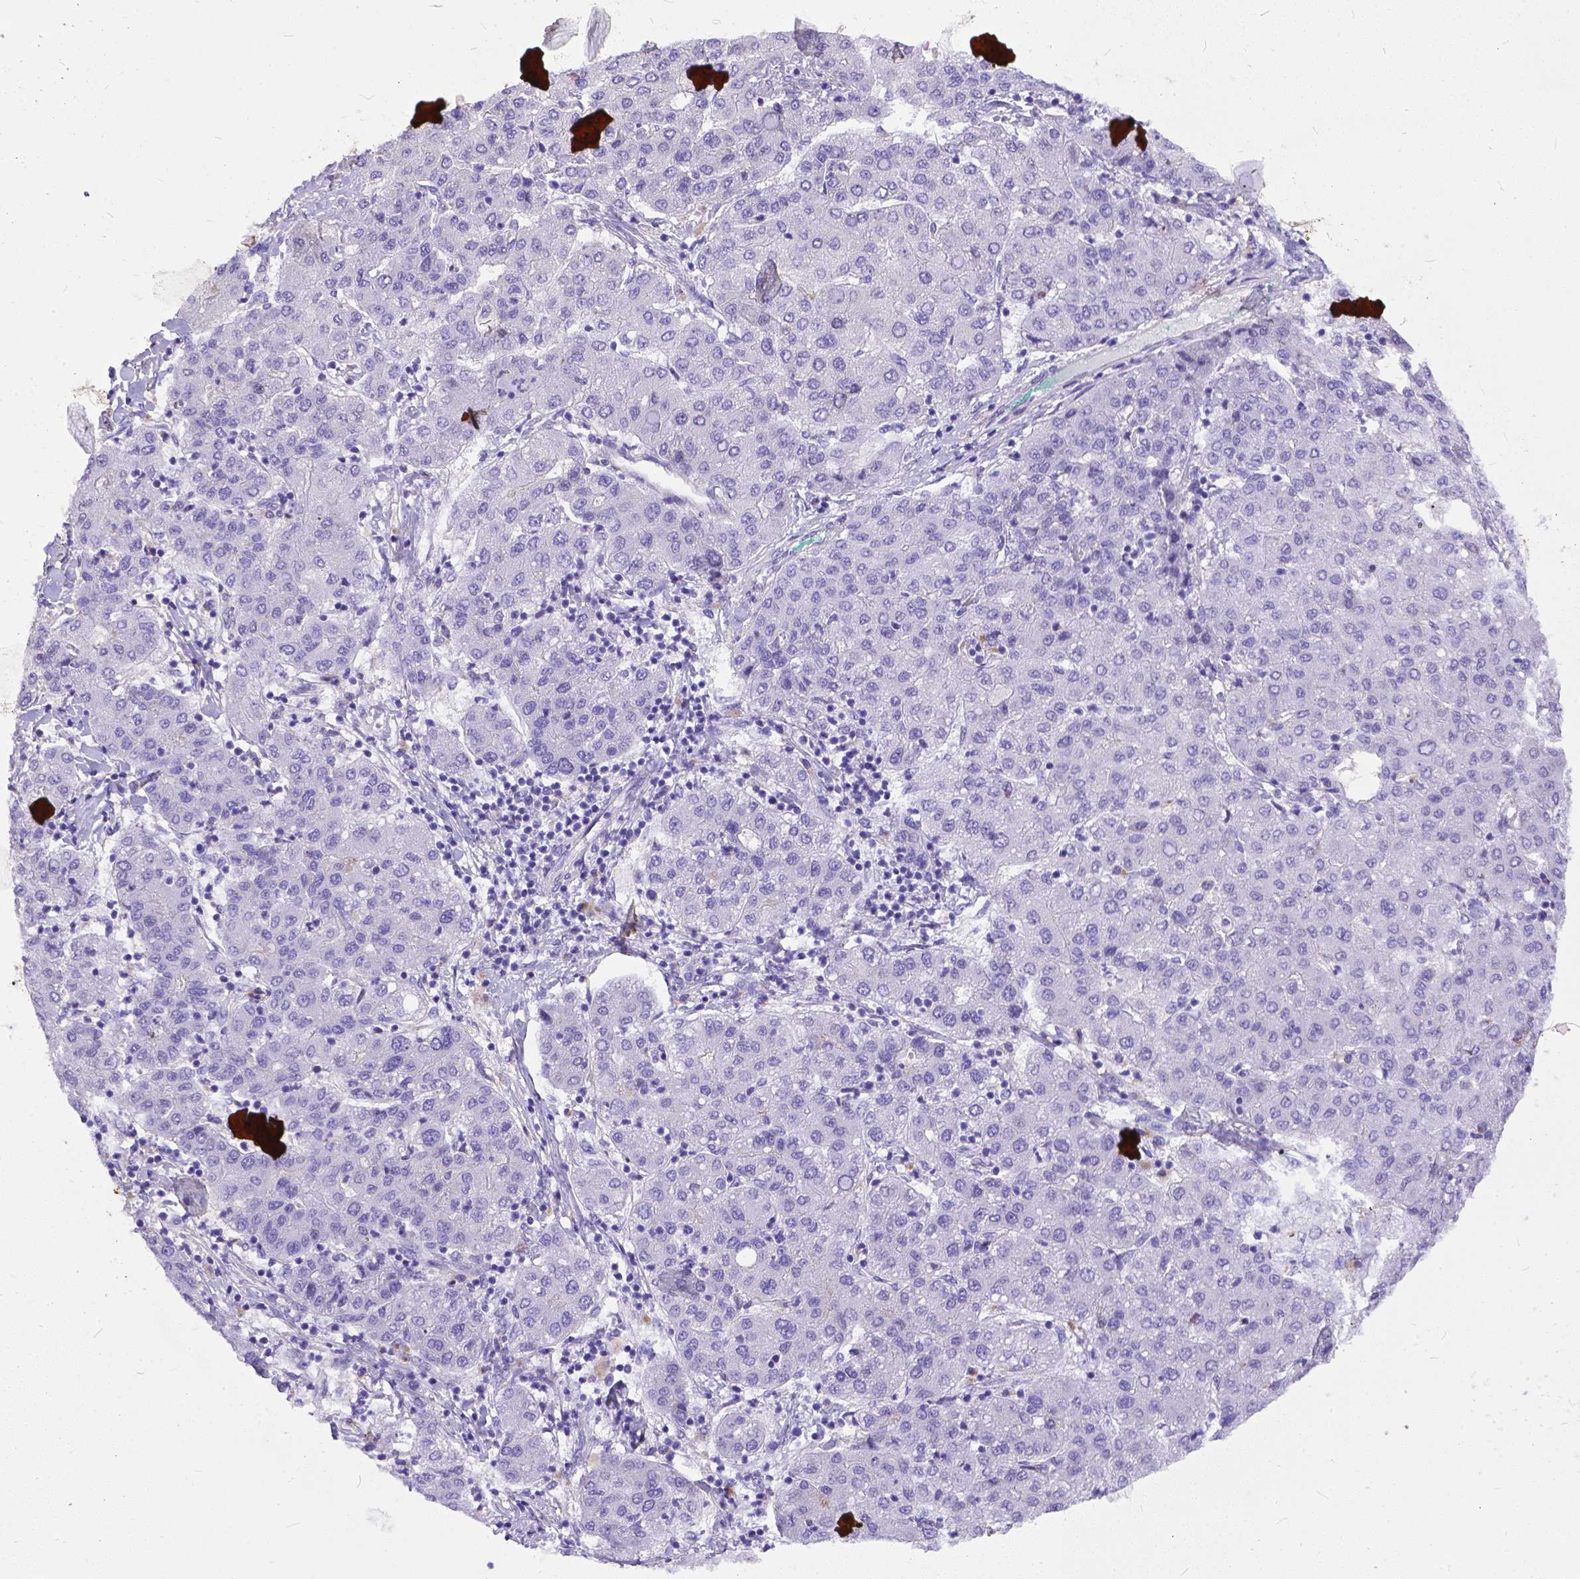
{"staining": {"intensity": "negative", "quantity": "none", "location": "none"}, "tissue": "liver cancer", "cell_type": "Tumor cells", "image_type": "cancer", "snomed": [{"axis": "morphology", "description": "Carcinoma, Hepatocellular, NOS"}, {"axis": "topography", "description": "Liver"}], "caption": "This is an IHC photomicrograph of hepatocellular carcinoma (liver). There is no staining in tumor cells.", "gene": "DLEC1", "patient": {"sex": "male", "age": 65}}